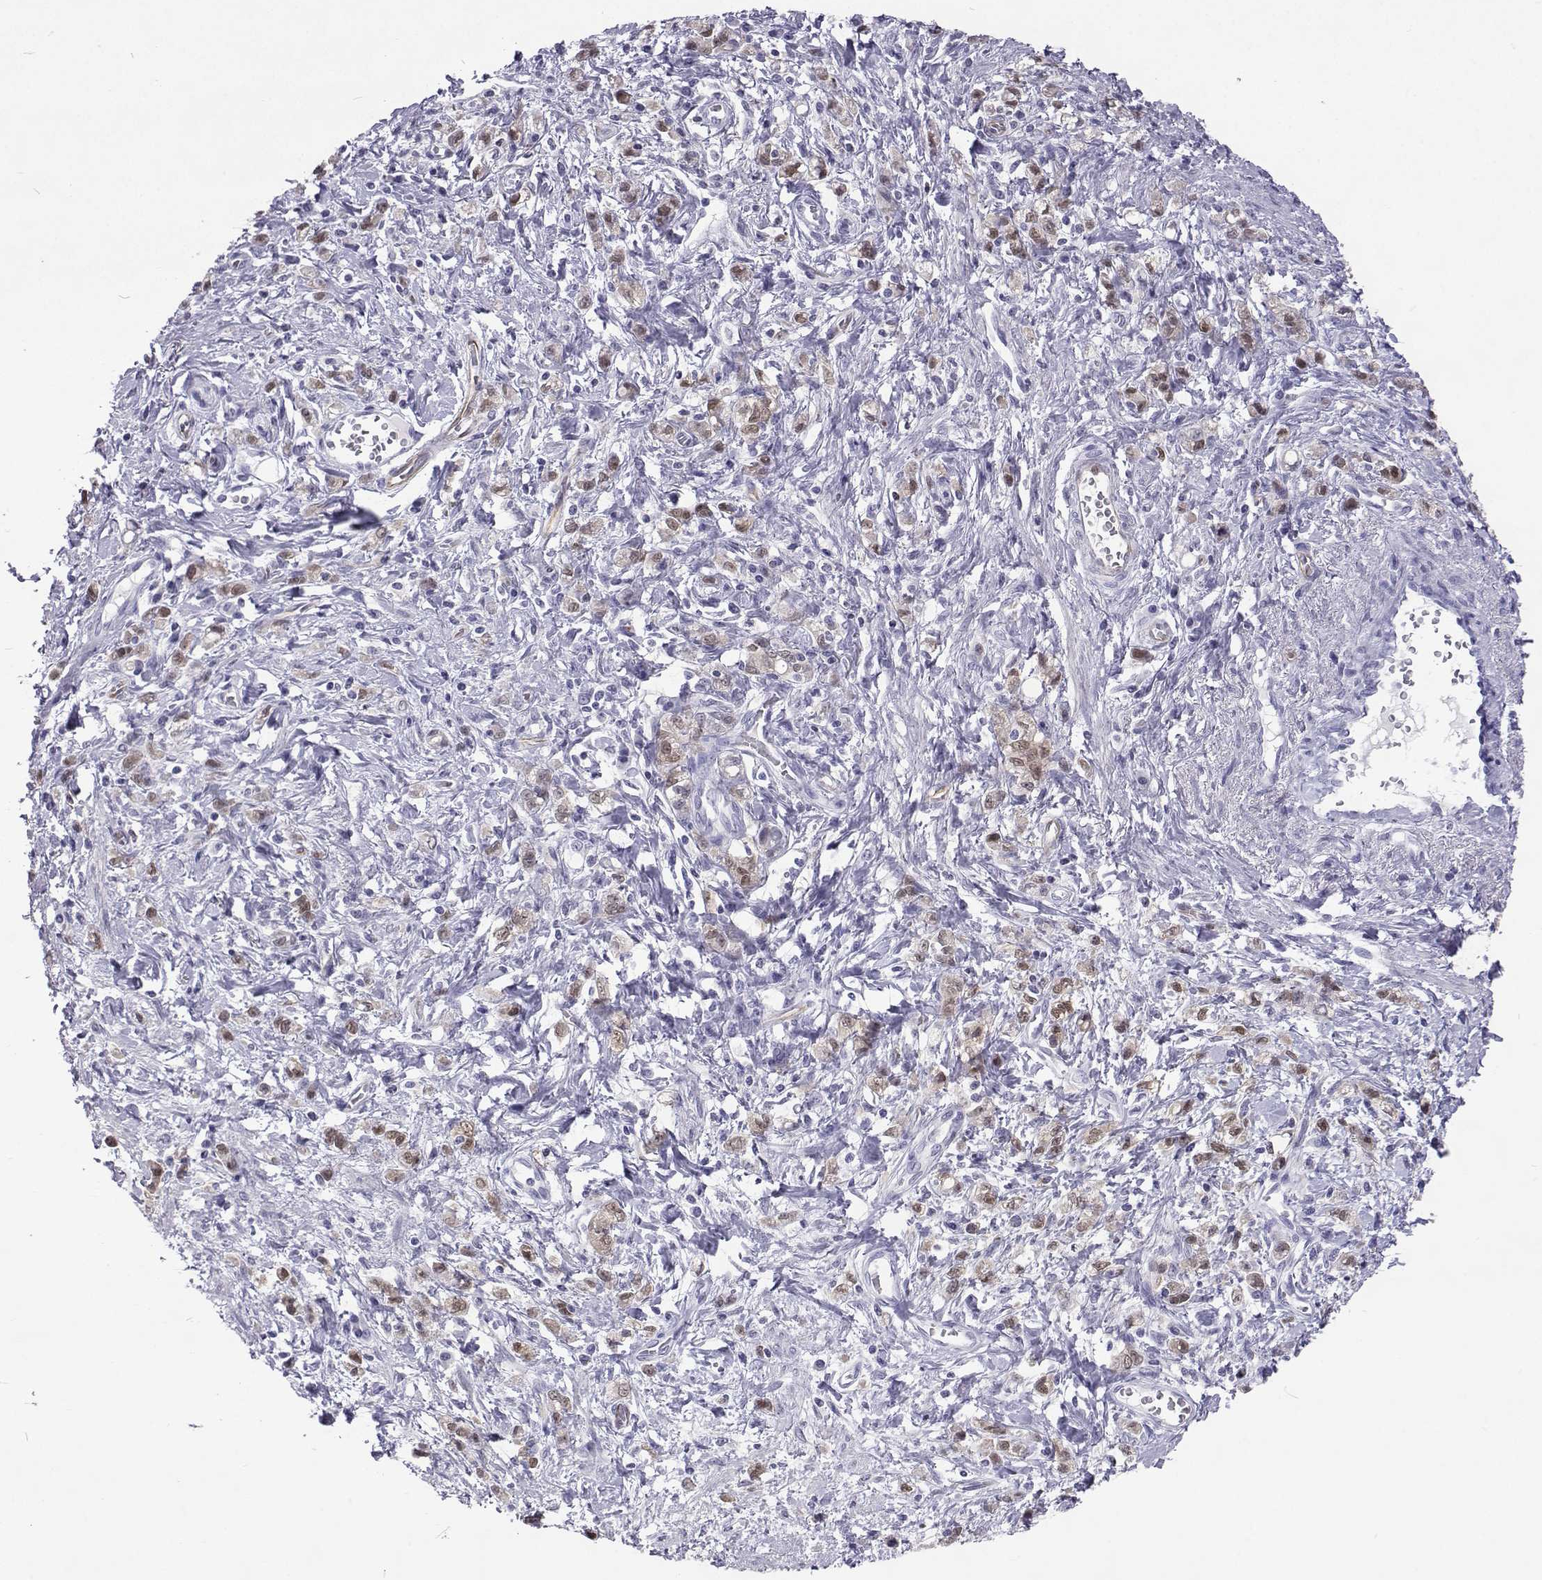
{"staining": {"intensity": "weak", "quantity": "25%-75%", "location": "nuclear"}, "tissue": "stomach cancer", "cell_type": "Tumor cells", "image_type": "cancer", "snomed": [{"axis": "morphology", "description": "Adenocarcinoma, NOS"}, {"axis": "topography", "description": "Stomach"}], "caption": "The image shows a brown stain indicating the presence of a protein in the nuclear of tumor cells in stomach cancer (adenocarcinoma). (DAB (3,3'-diaminobenzidine) = brown stain, brightfield microscopy at high magnification).", "gene": "GALM", "patient": {"sex": "male", "age": 77}}